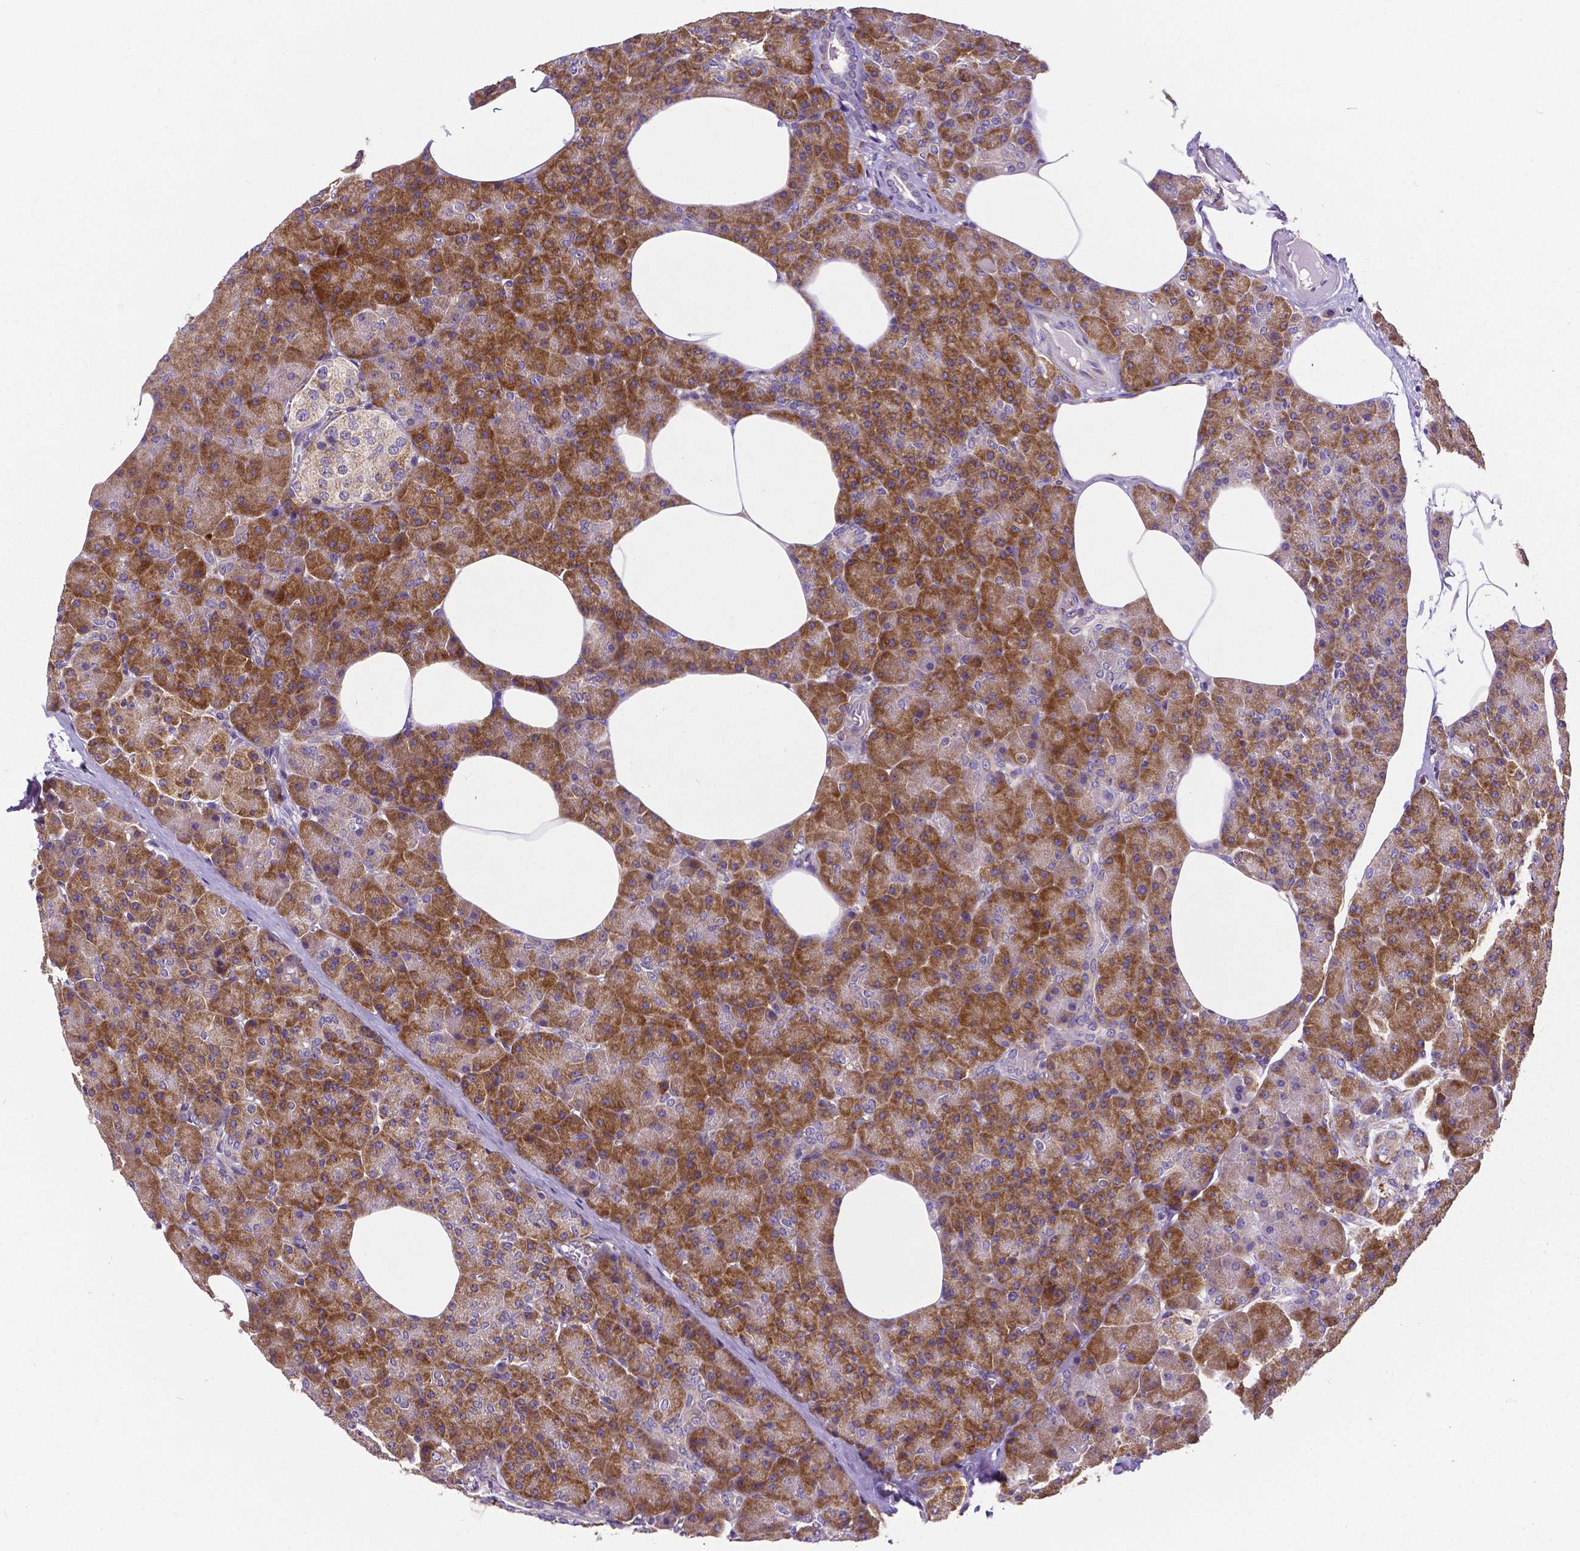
{"staining": {"intensity": "strong", "quantity": ">75%", "location": "cytoplasmic/membranous"}, "tissue": "pancreas", "cell_type": "Exocrine glandular cells", "image_type": "normal", "snomed": [{"axis": "morphology", "description": "Normal tissue, NOS"}, {"axis": "topography", "description": "Pancreas"}], "caption": "Immunohistochemical staining of normal pancreas demonstrates strong cytoplasmic/membranous protein positivity in about >75% of exocrine glandular cells. (IHC, brightfield microscopy, high magnification).", "gene": "MTDH", "patient": {"sex": "female", "age": 45}}